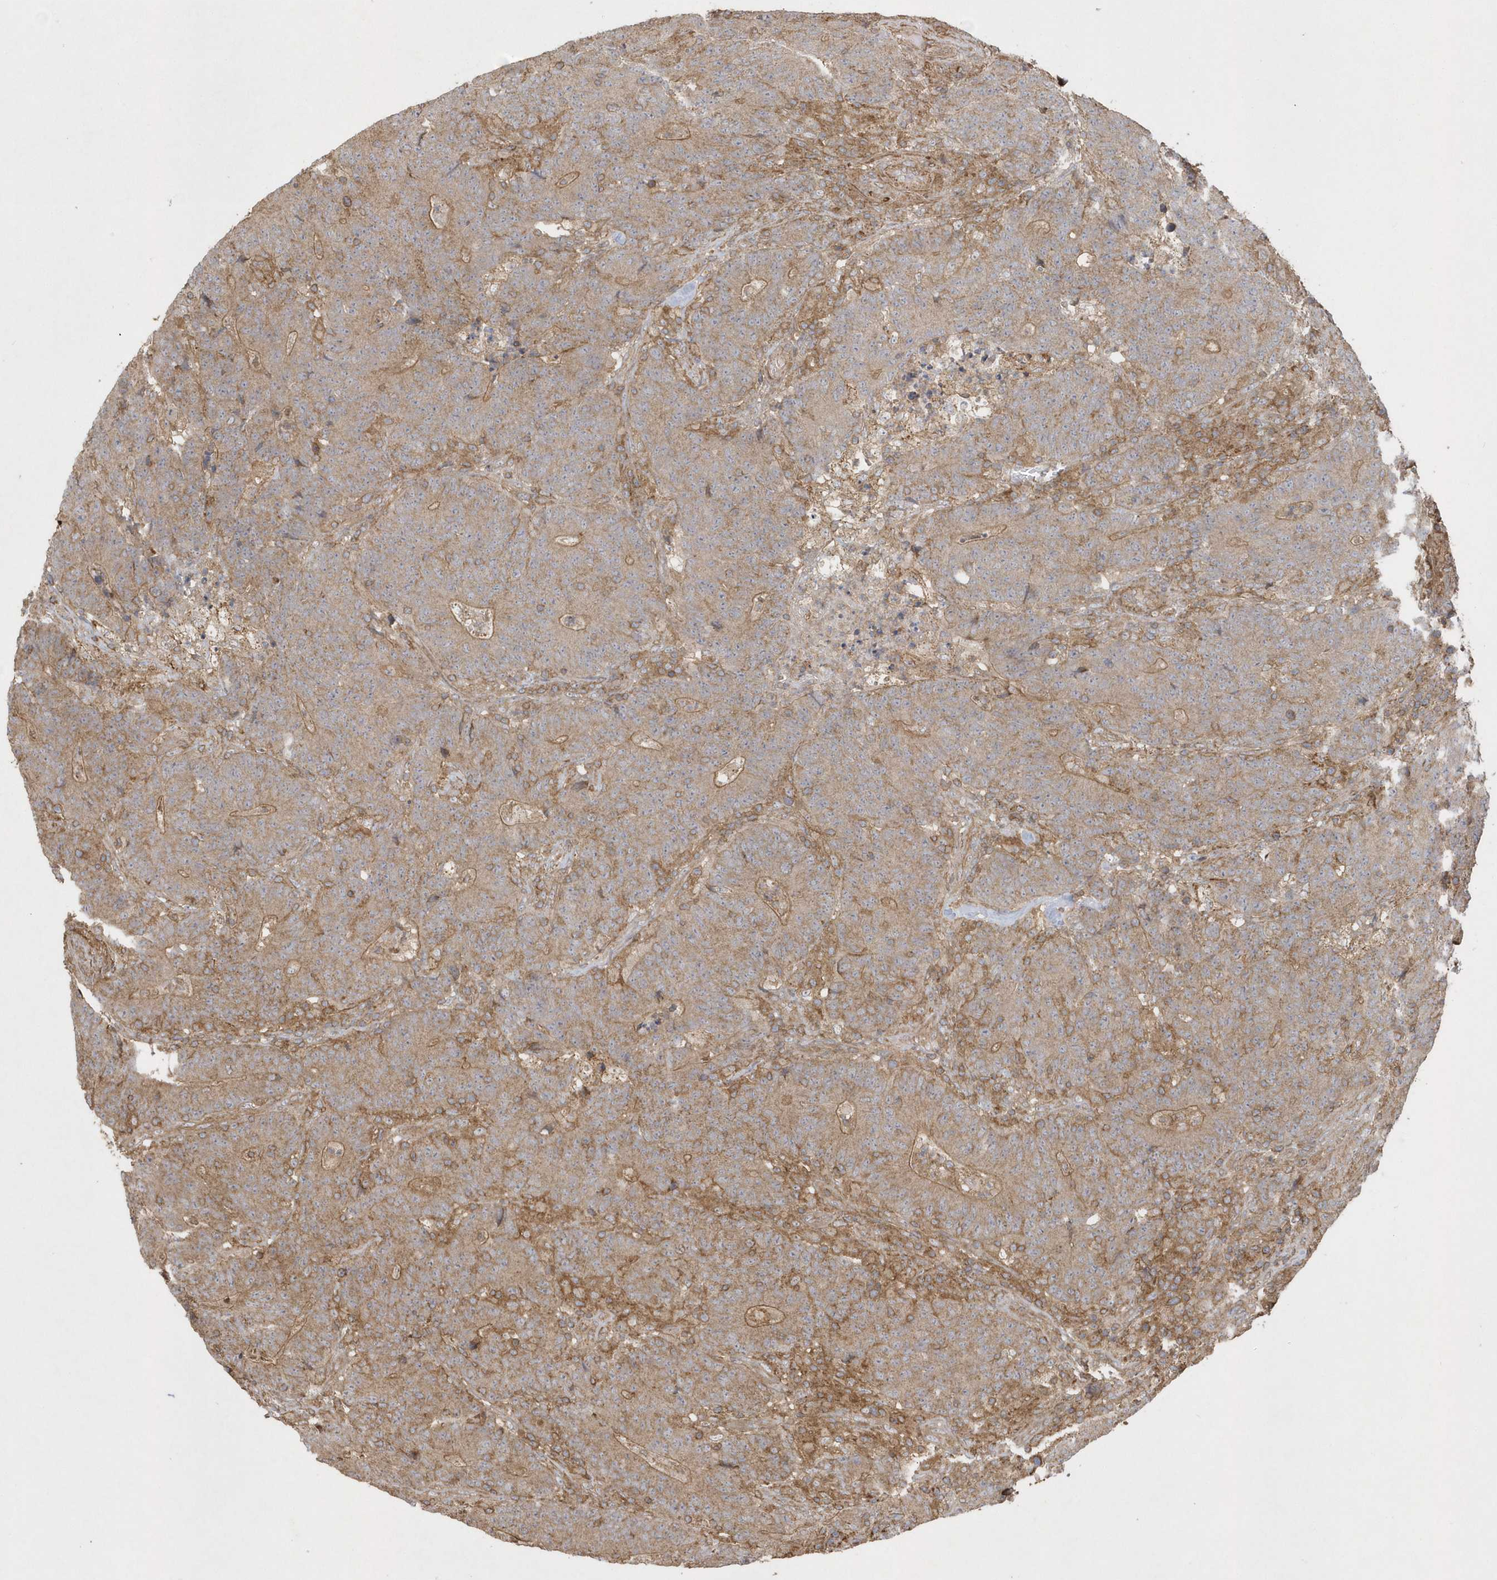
{"staining": {"intensity": "weak", "quantity": ">75%", "location": "cytoplasmic/membranous"}, "tissue": "colorectal cancer", "cell_type": "Tumor cells", "image_type": "cancer", "snomed": [{"axis": "morphology", "description": "Normal tissue, NOS"}, {"axis": "morphology", "description": "Adenocarcinoma, NOS"}, {"axis": "topography", "description": "Colon"}], "caption": "Colorectal cancer tissue displays weak cytoplasmic/membranous positivity in about >75% of tumor cells", "gene": "SENP8", "patient": {"sex": "female", "age": 75}}